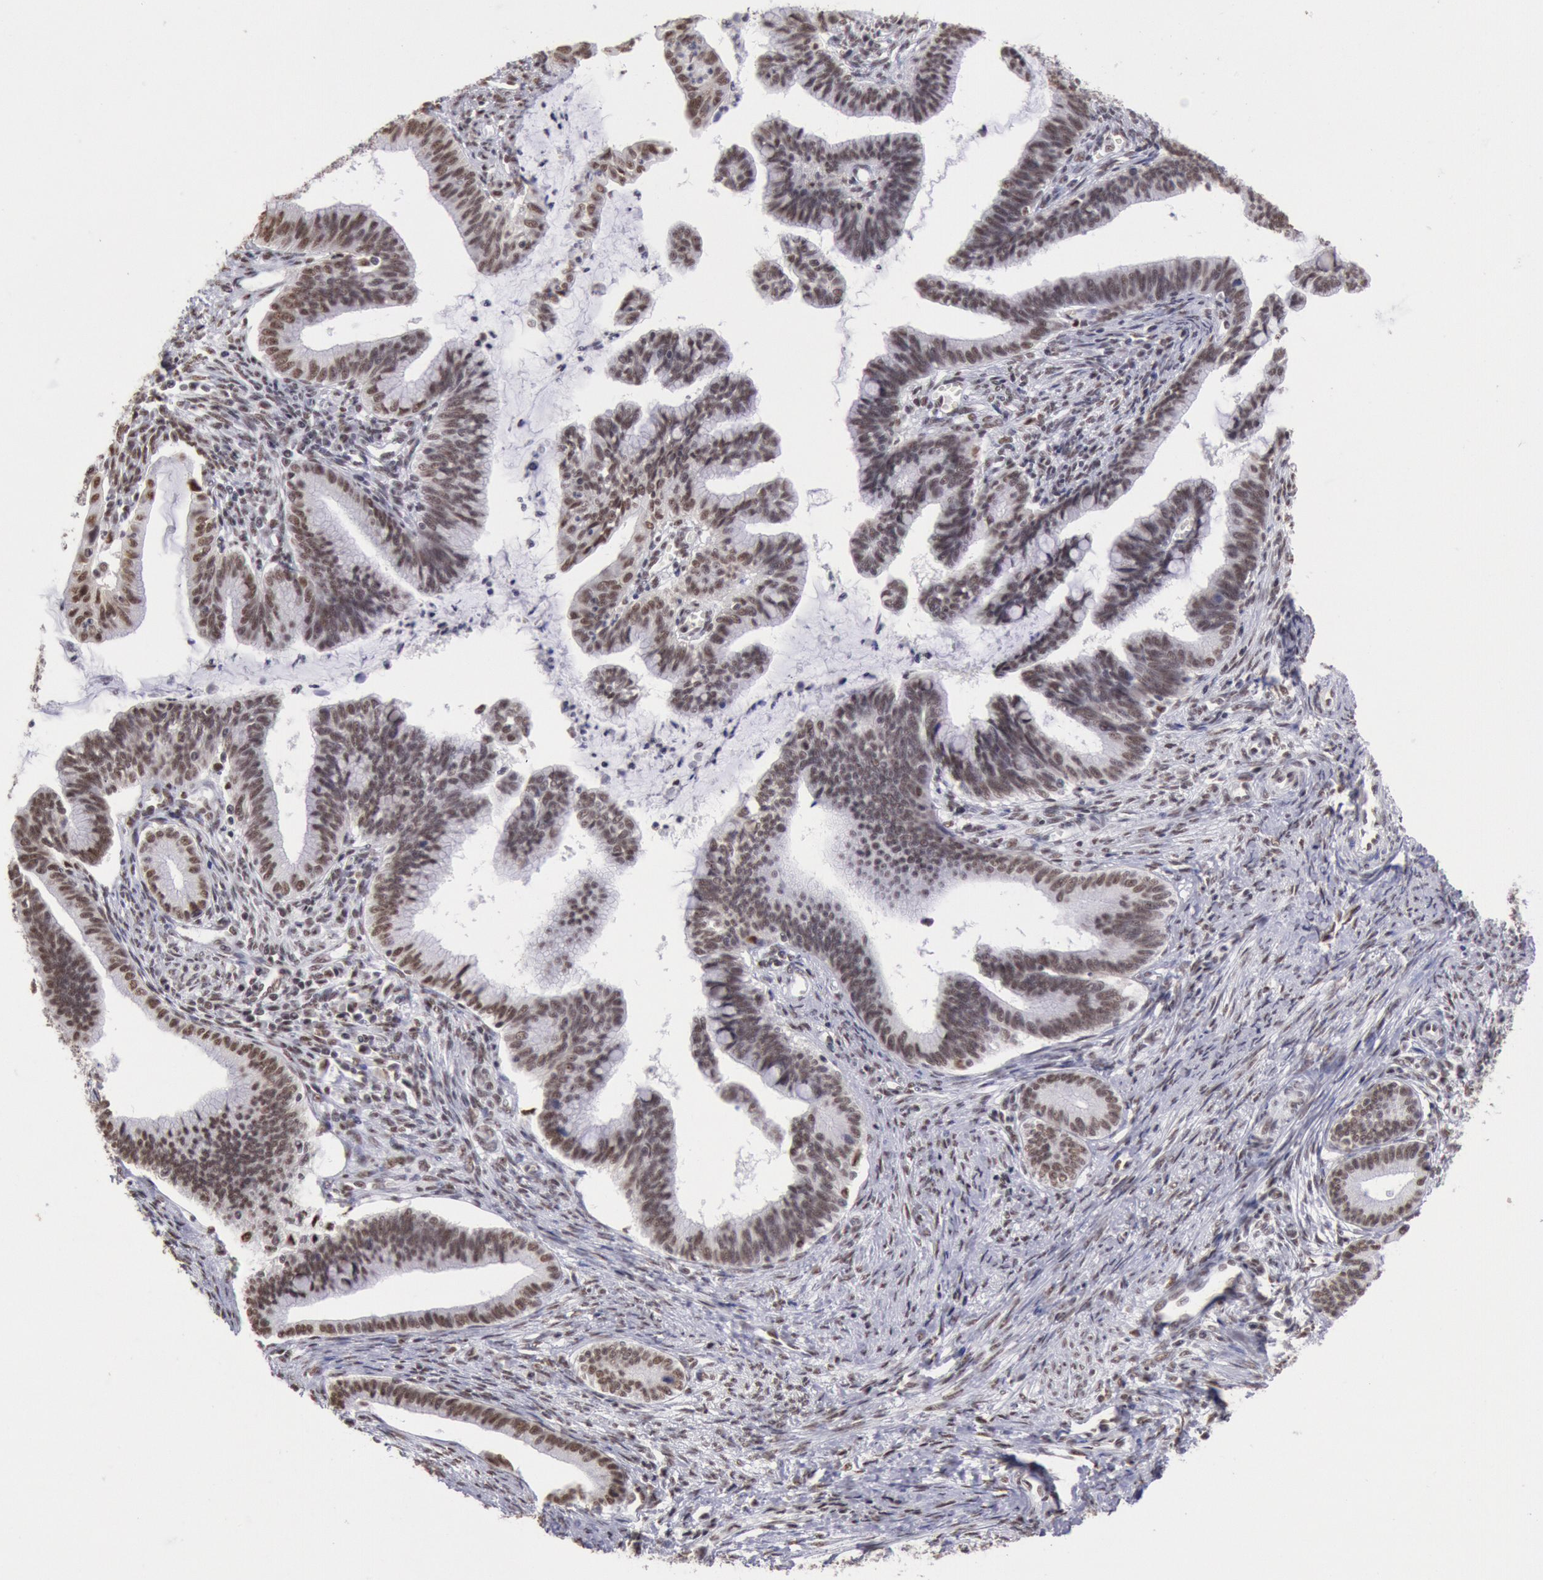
{"staining": {"intensity": "moderate", "quantity": ">75%", "location": "nuclear"}, "tissue": "cervical cancer", "cell_type": "Tumor cells", "image_type": "cancer", "snomed": [{"axis": "morphology", "description": "Adenocarcinoma, NOS"}, {"axis": "topography", "description": "Cervix"}], "caption": "Immunohistochemical staining of human cervical adenocarcinoma demonstrates moderate nuclear protein positivity in approximately >75% of tumor cells.", "gene": "SNRPD3", "patient": {"sex": "female", "age": 36}}